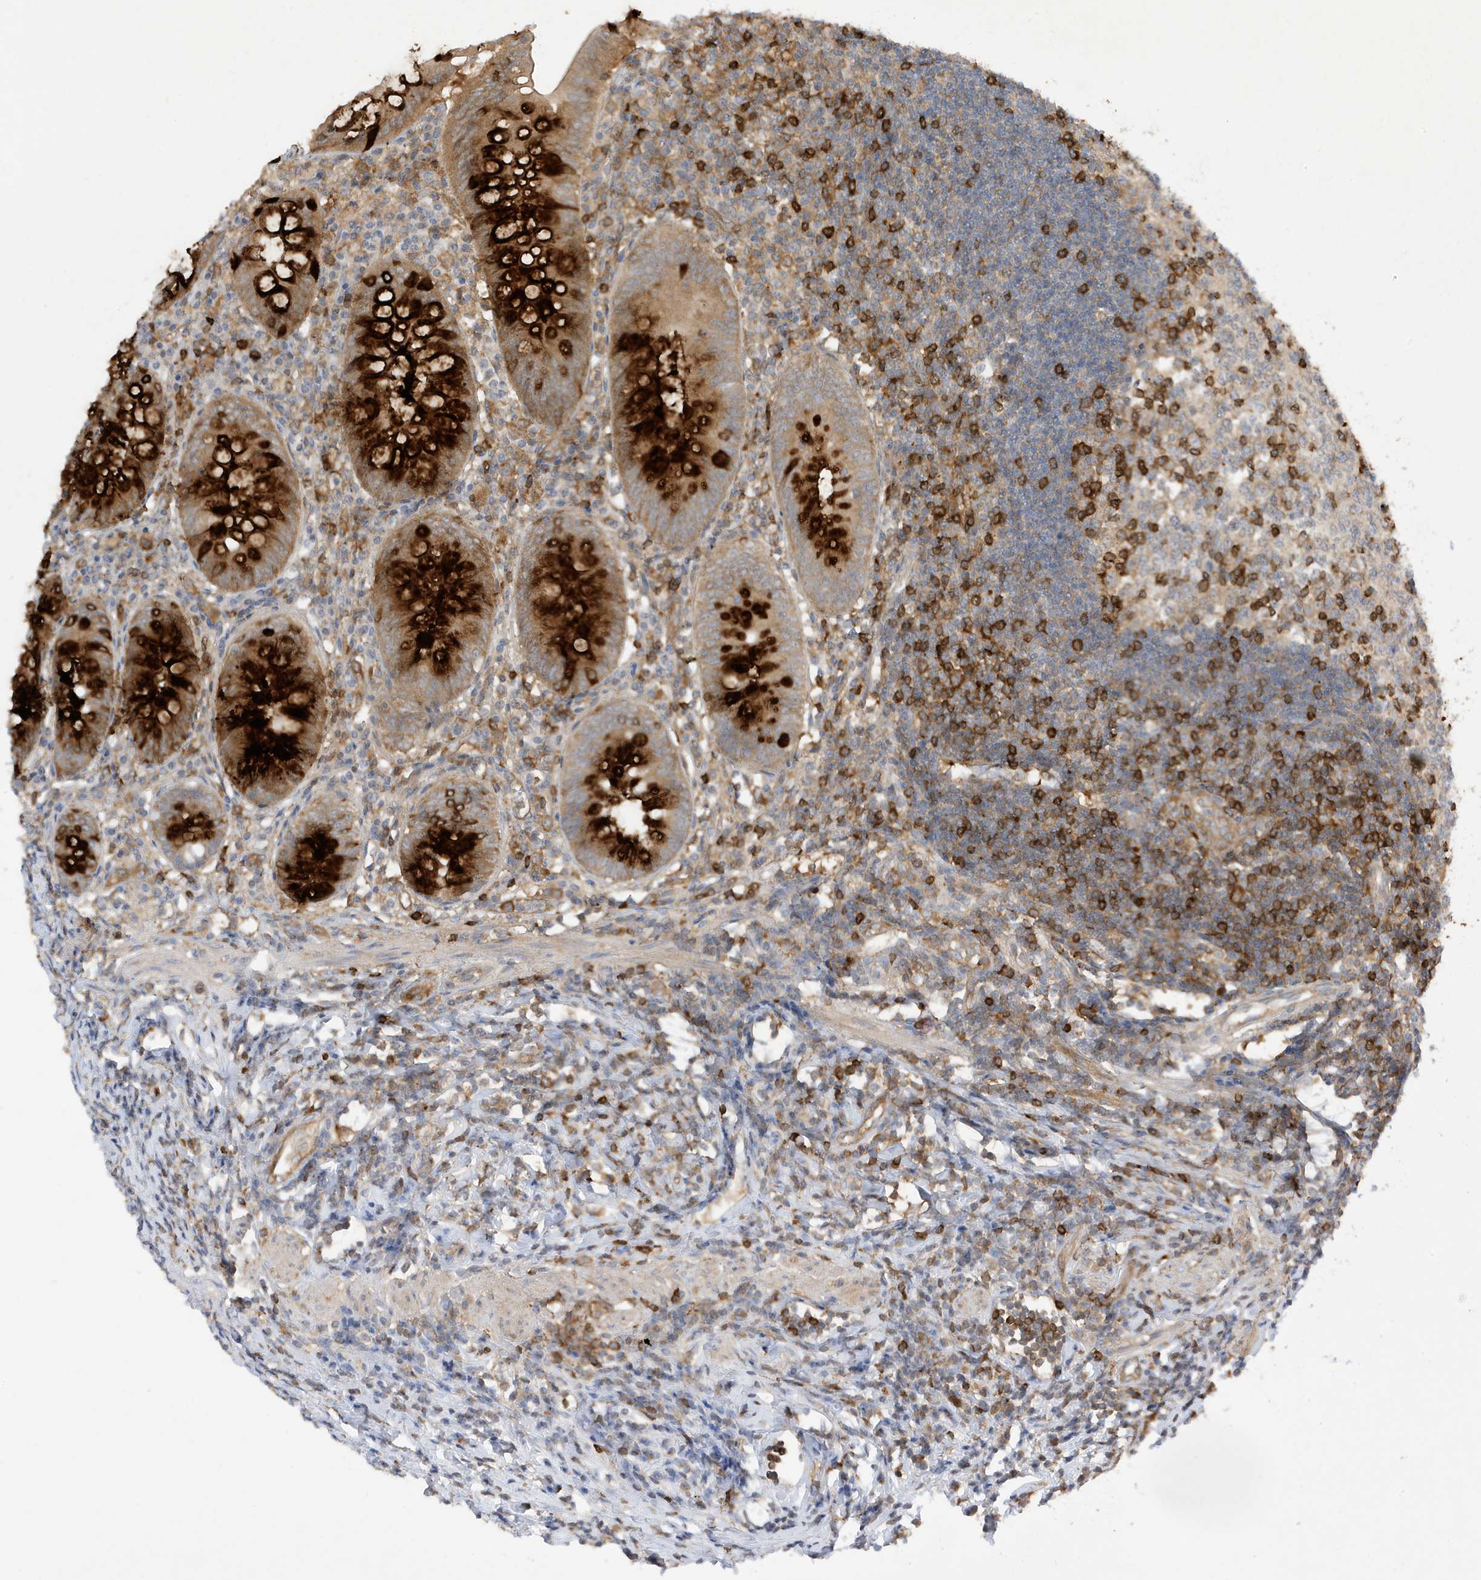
{"staining": {"intensity": "strong", "quantity": ">75%", "location": "cytoplasmic/membranous"}, "tissue": "appendix", "cell_type": "Glandular cells", "image_type": "normal", "snomed": [{"axis": "morphology", "description": "Normal tissue, NOS"}, {"axis": "topography", "description": "Appendix"}], "caption": "A high amount of strong cytoplasmic/membranous positivity is identified in approximately >75% of glandular cells in unremarkable appendix.", "gene": "PHACTR2", "patient": {"sex": "female", "age": 54}}